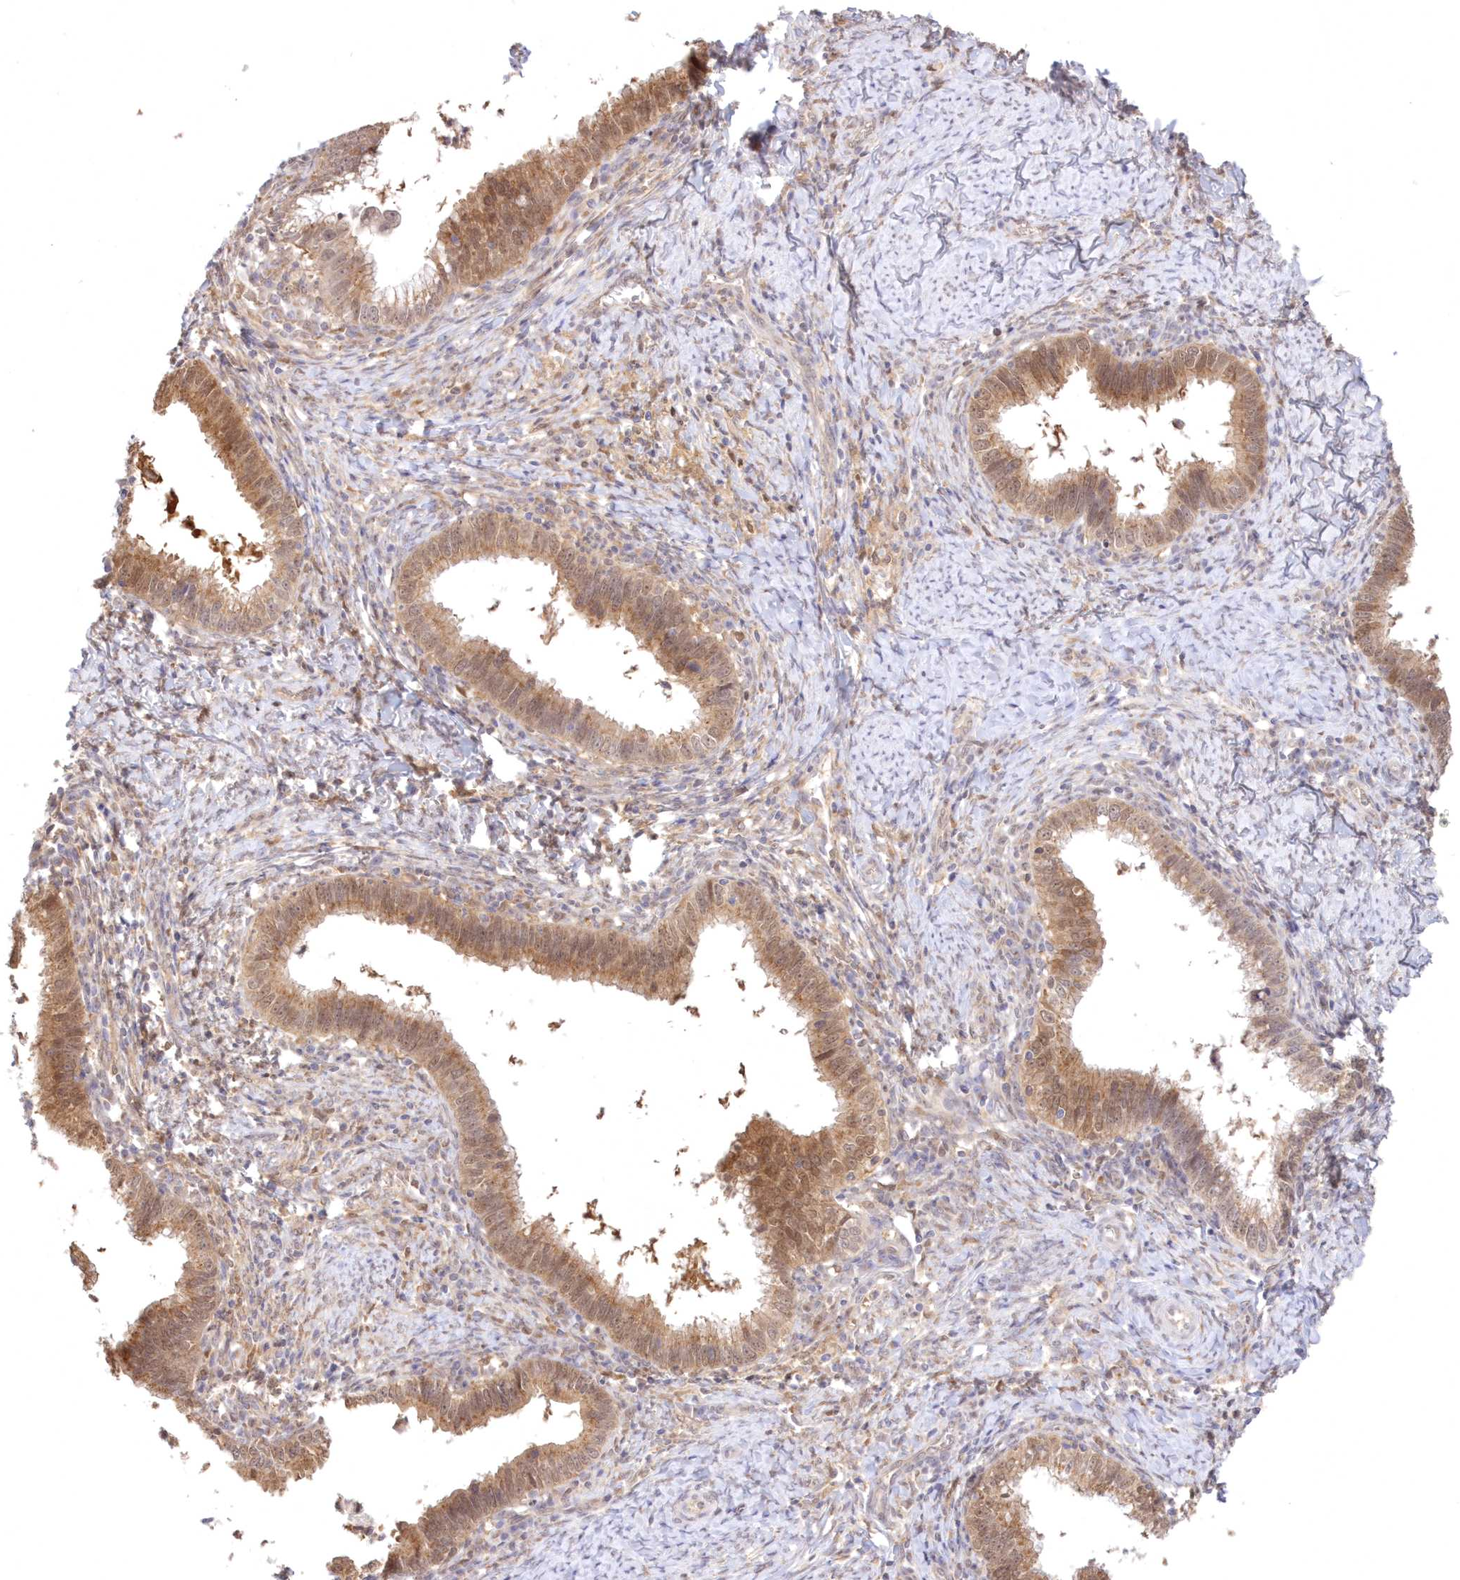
{"staining": {"intensity": "moderate", "quantity": ">75%", "location": "cytoplasmic/membranous,nuclear"}, "tissue": "cervical cancer", "cell_type": "Tumor cells", "image_type": "cancer", "snomed": [{"axis": "morphology", "description": "Adenocarcinoma, NOS"}, {"axis": "topography", "description": "Cervix"}], "caption": "Immunohistochemistry (IHC) (DAB (3,3'-diaminobenzidine)) staining of adenocarcinoma (cervical) exhibits moderate cytoplasmic/membranous and nuclear protein expression in approximately >75% of tumor cells.", "gene": "RNPEP", "patient": {"sex": "female", "age": 36}}